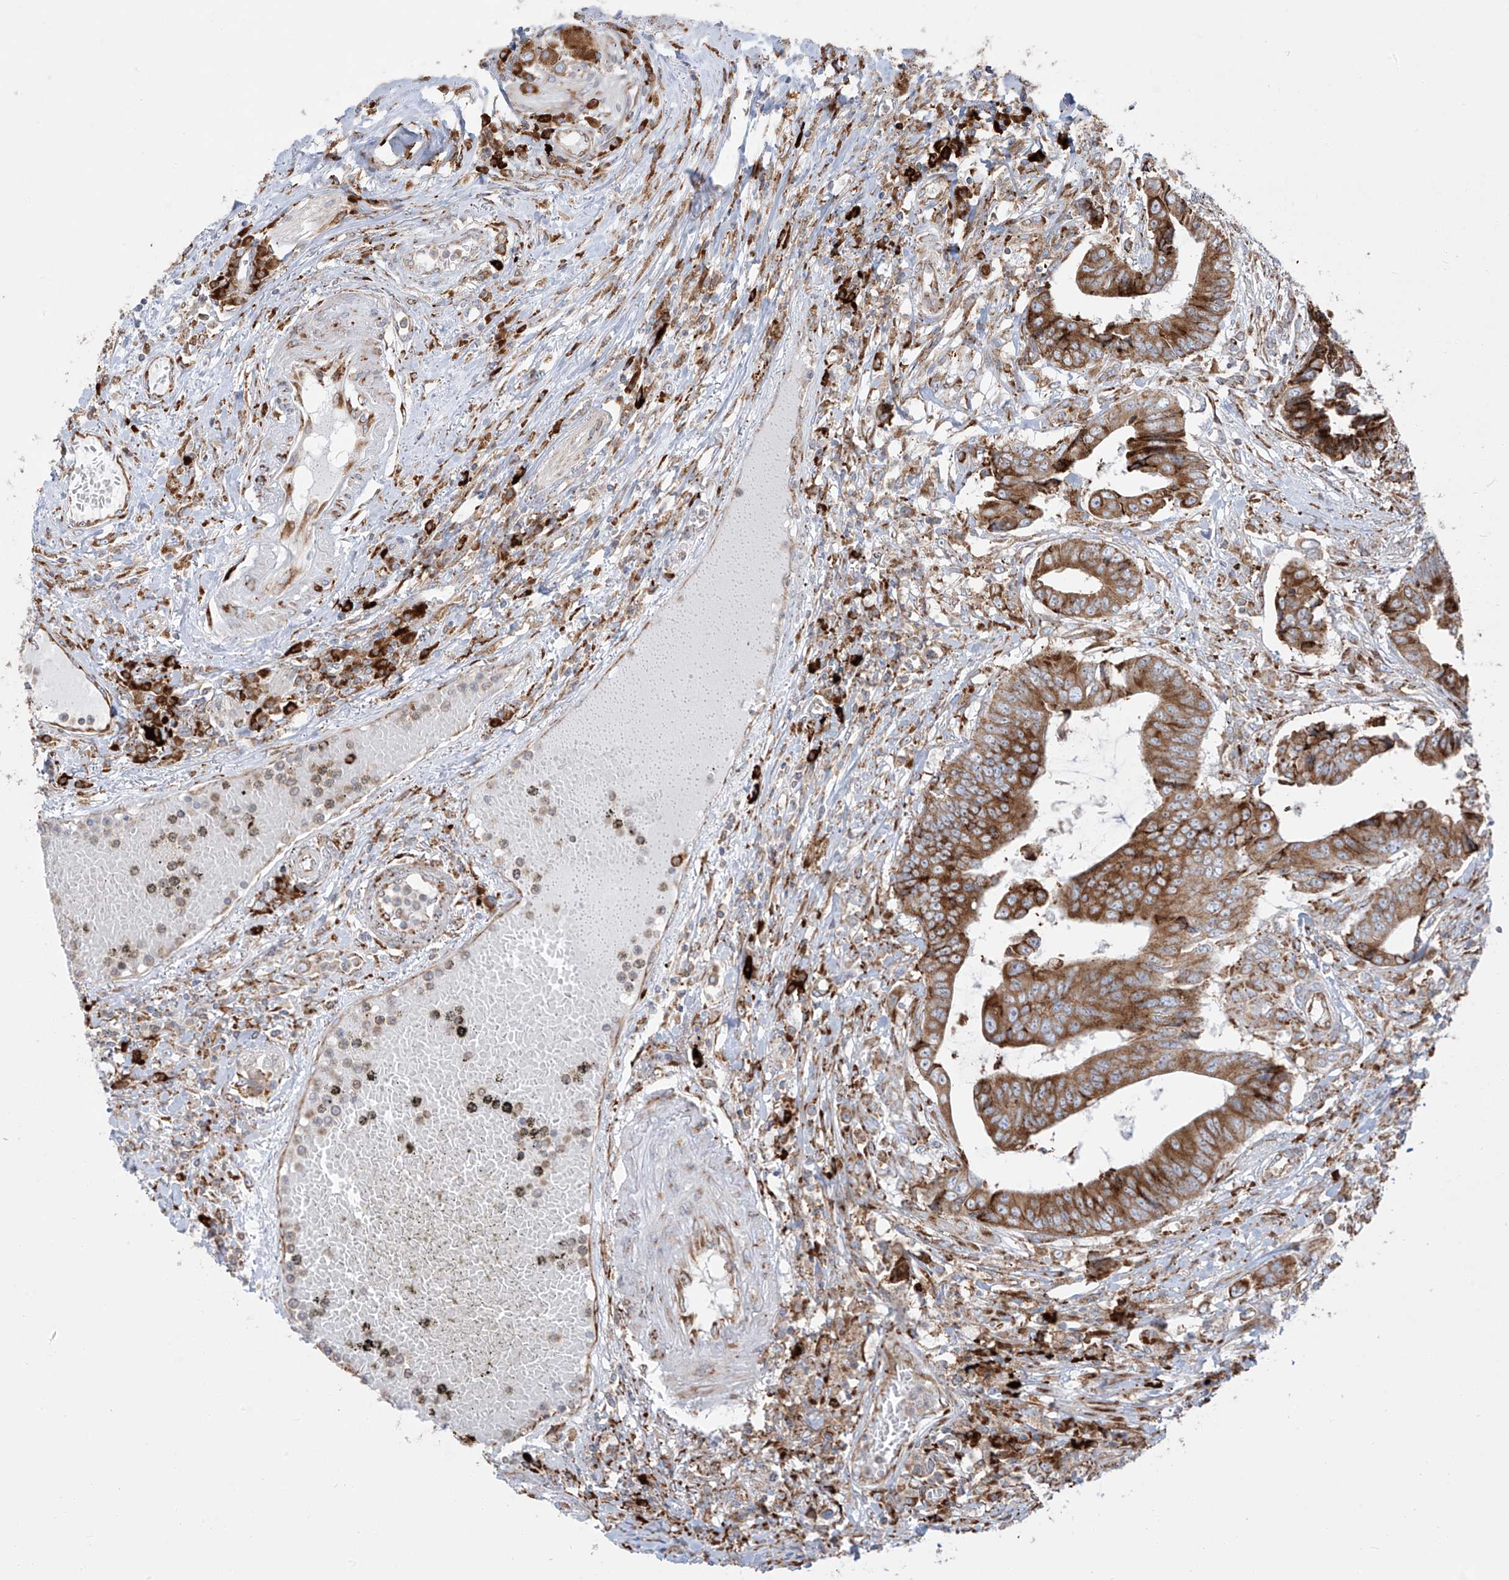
{"staining": {"intensity": "strong", "quantity": ">75%", "location": "cytoplasmic/membranous"}, "tissue": "colorectal cancer", "cell_type": "Tumor cells", "image_type": "cancer", "snomed": [{"axis": "morphology", "description": "Adenocarcinoma, NOS"}, {"axis": "topography", "description": "Rectum"}], "caption": "This photomicrograph demonstrates colorectal cancer stained with immunohistochemistry (IHC) to label a protein in brown. The cytoplasmic/membranous of tumor cells show strong positivity for the protein. Nuclei are counter-stained blue.", "gene": "MX1", "patient": {"sex": "male", "age": 84}}